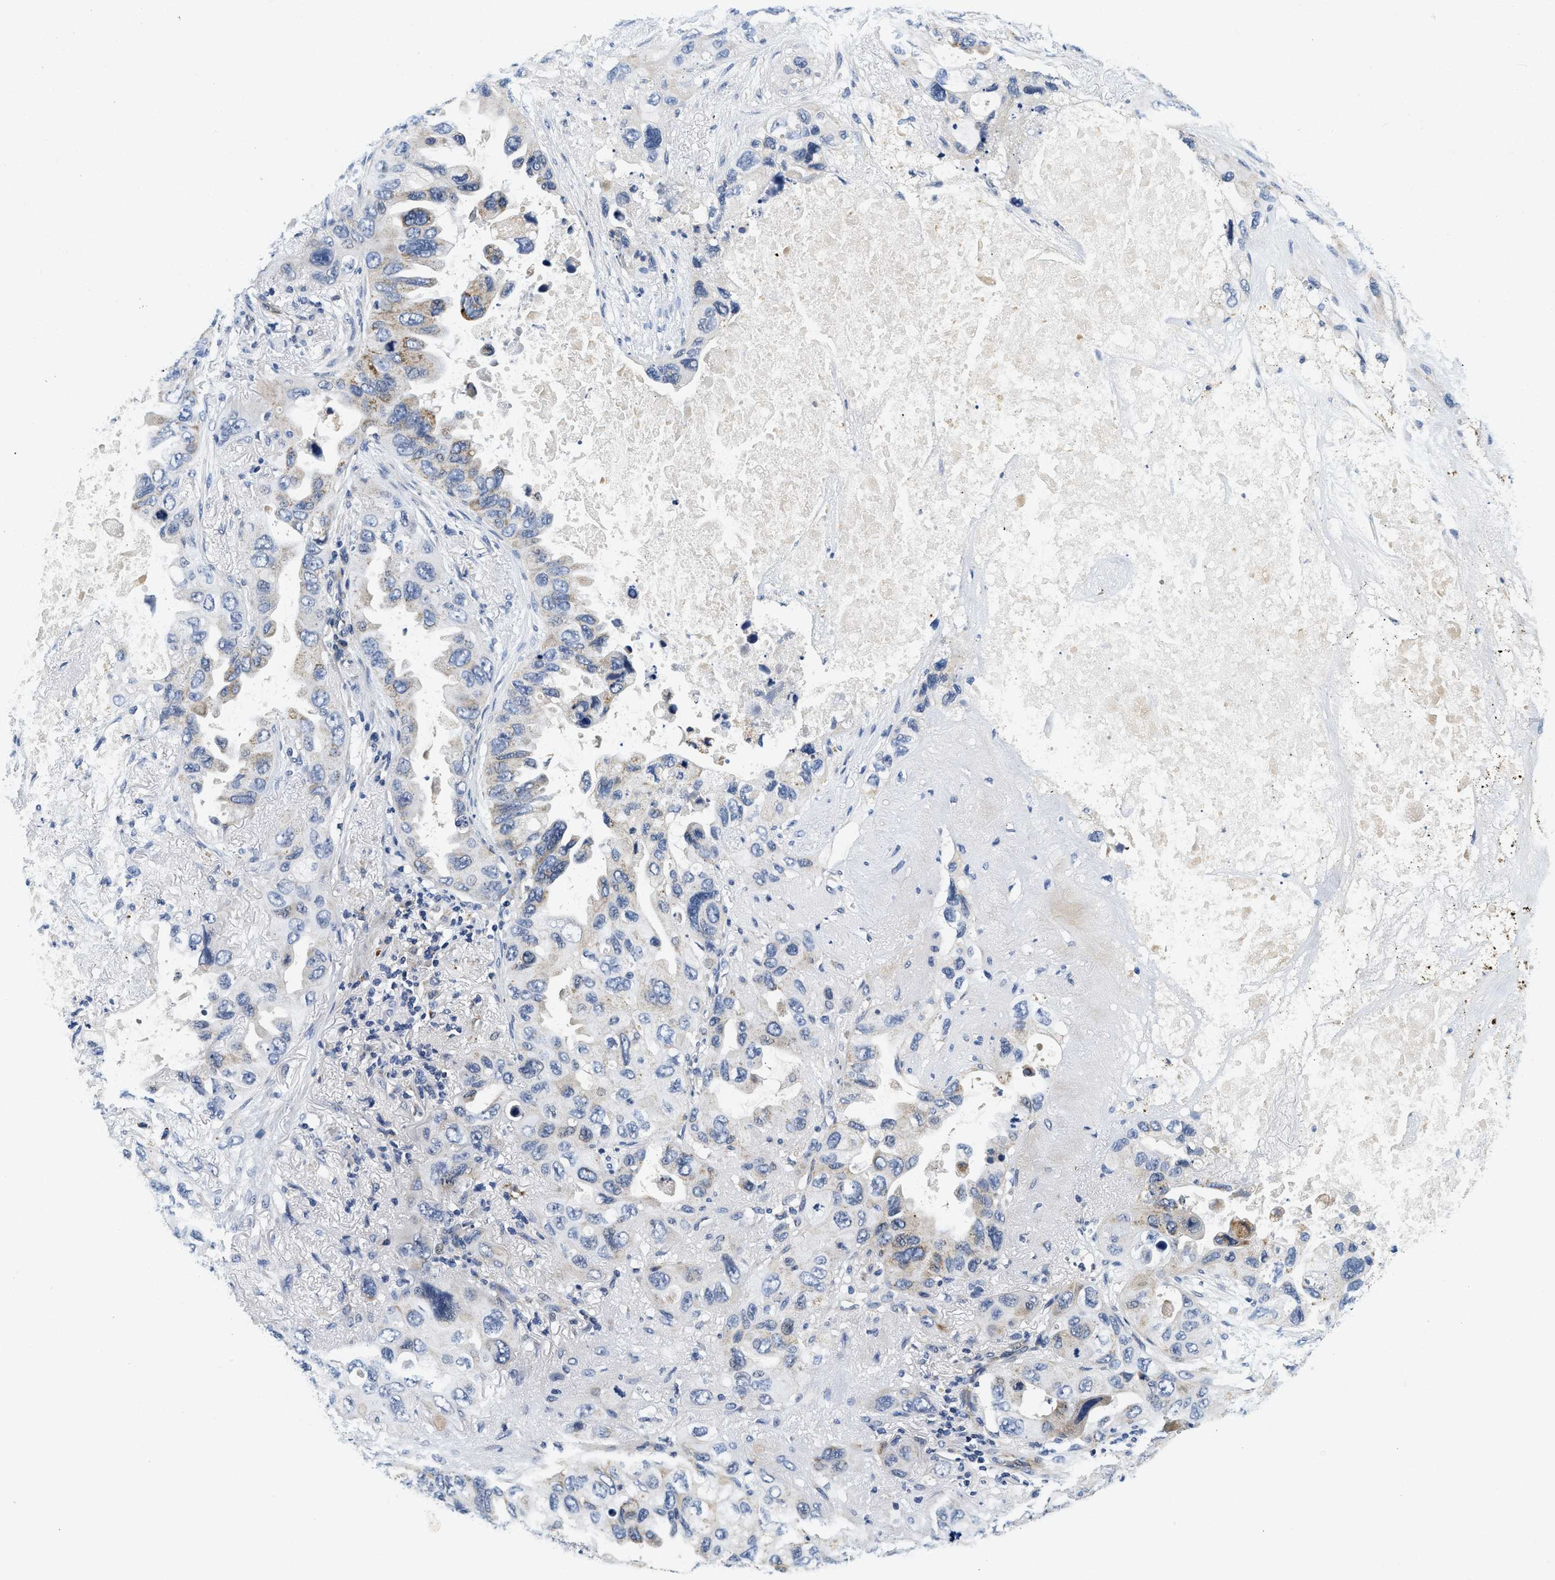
{"staining": {"intensity": "moderate", "quantity": "<25%", "location": "cytoplasmic/membranous"}, "tissue": "lung cancer", "cell_type": "Tumor cells", "image_type": "cancer", "snomed": [{"axis": "morphology", "description": "Squamous cell carcinoma, NOS"}, {"axis": "topography", "description": "Lung"}], "caption": "A brown stain highlights moderate cytoplasmic/membranous positivity of a protein in lung cancer (squamous cell carcinoma) tumor cells.", "gene": "PDP1", "patient": {"sex": "female", "age": 73}}